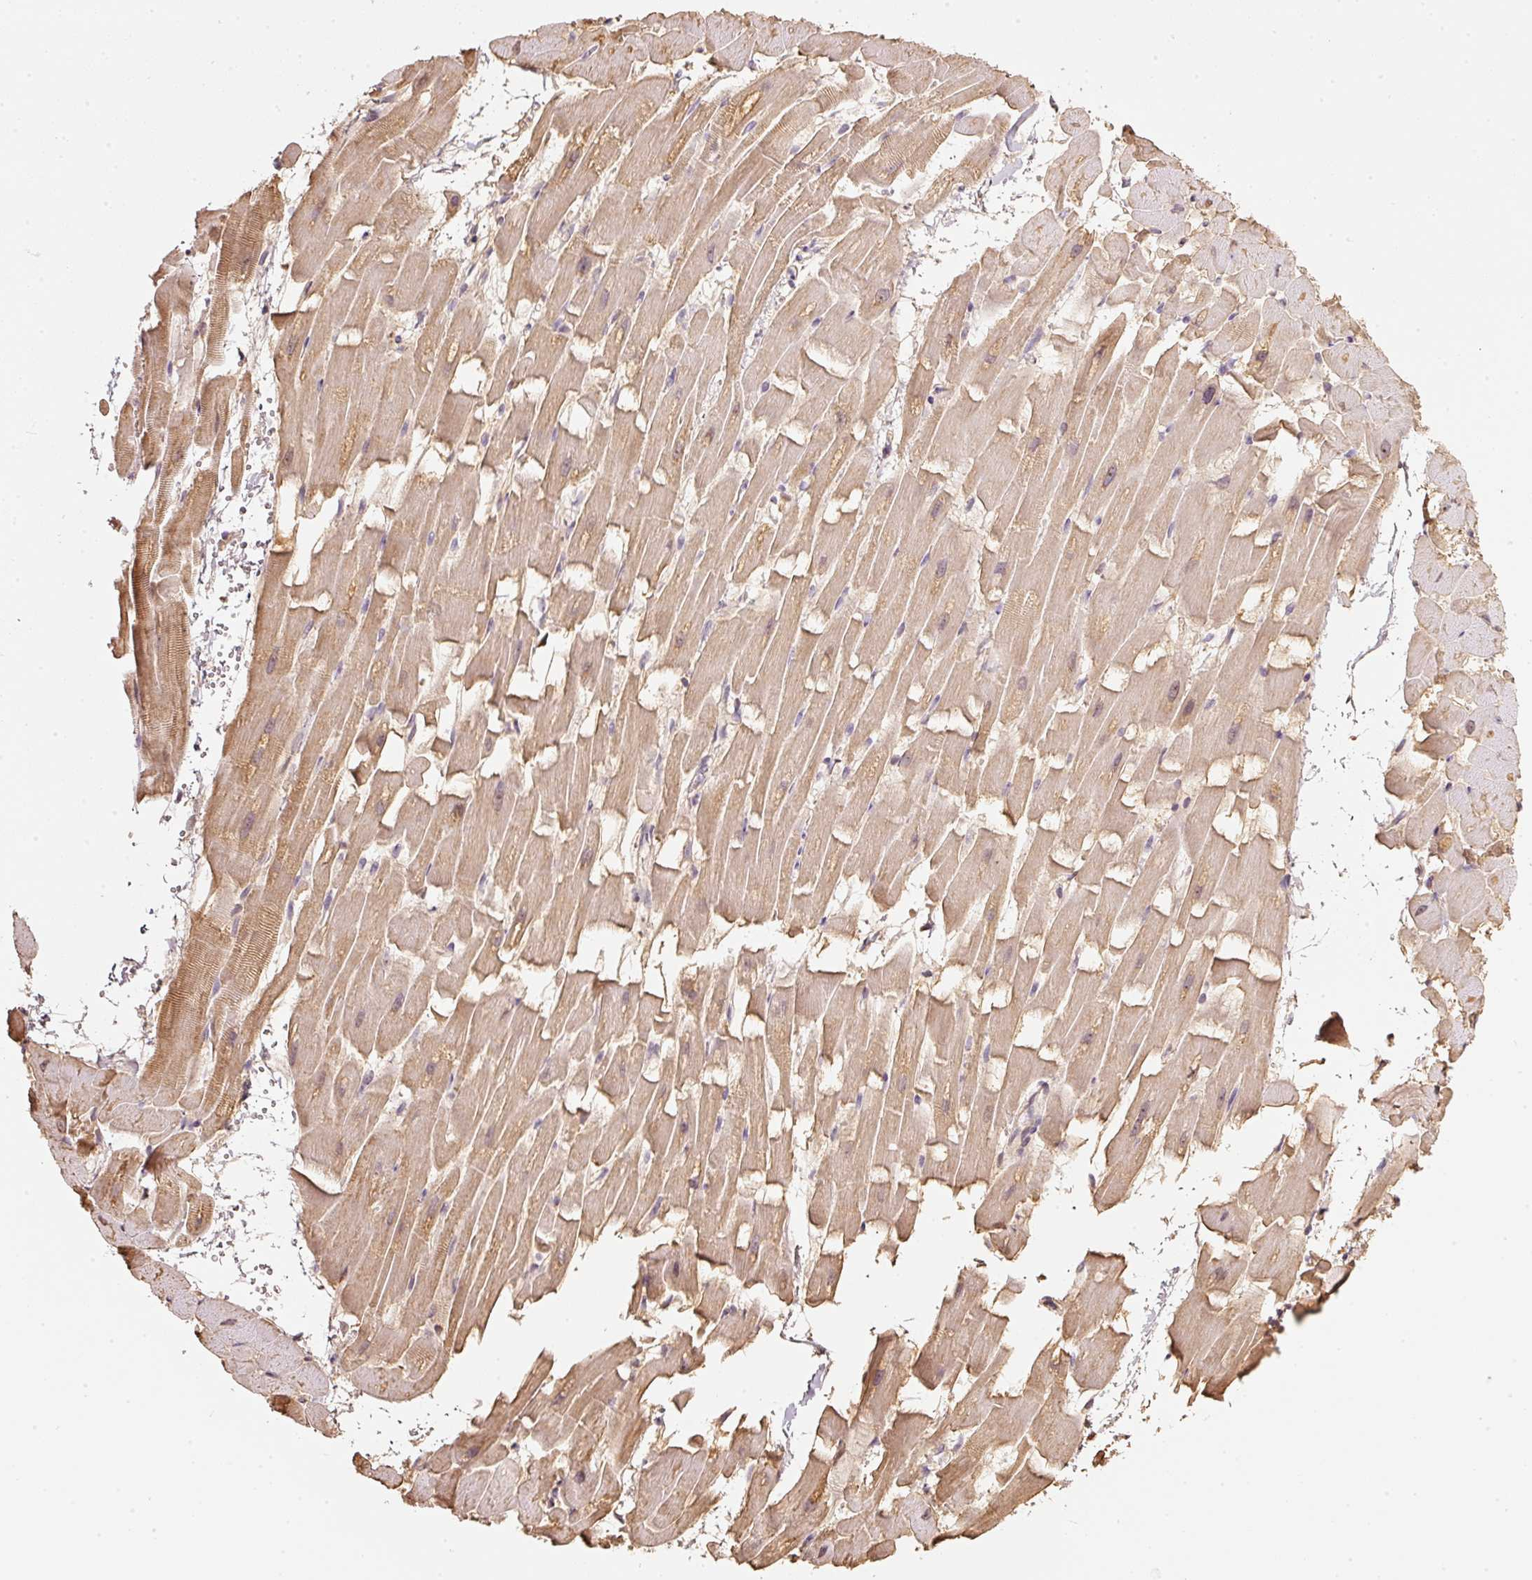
{"staining": {"intensity": "weak", "quantity": "25%-75%", "location": "cytoplasmic/membranous"}, "tissue": "heart muscle", "cell_type": "Cardiomyocytes", "image_type": "normal", "snomed": [{"axis": "morphology", "description": "Normal tissue, NOS"}, {"axis": "topography", "description": "Heart"}], "caption": "An immunohistochemistry (IHC) micrograph of benign tissue is shown. Protein staining in brown highlights weak cytoplasmic/membranous positivity in heart muscle within cardiomyocytes.", "gene": "RAB35", "patient": {"sex": "male", "age": 37}}